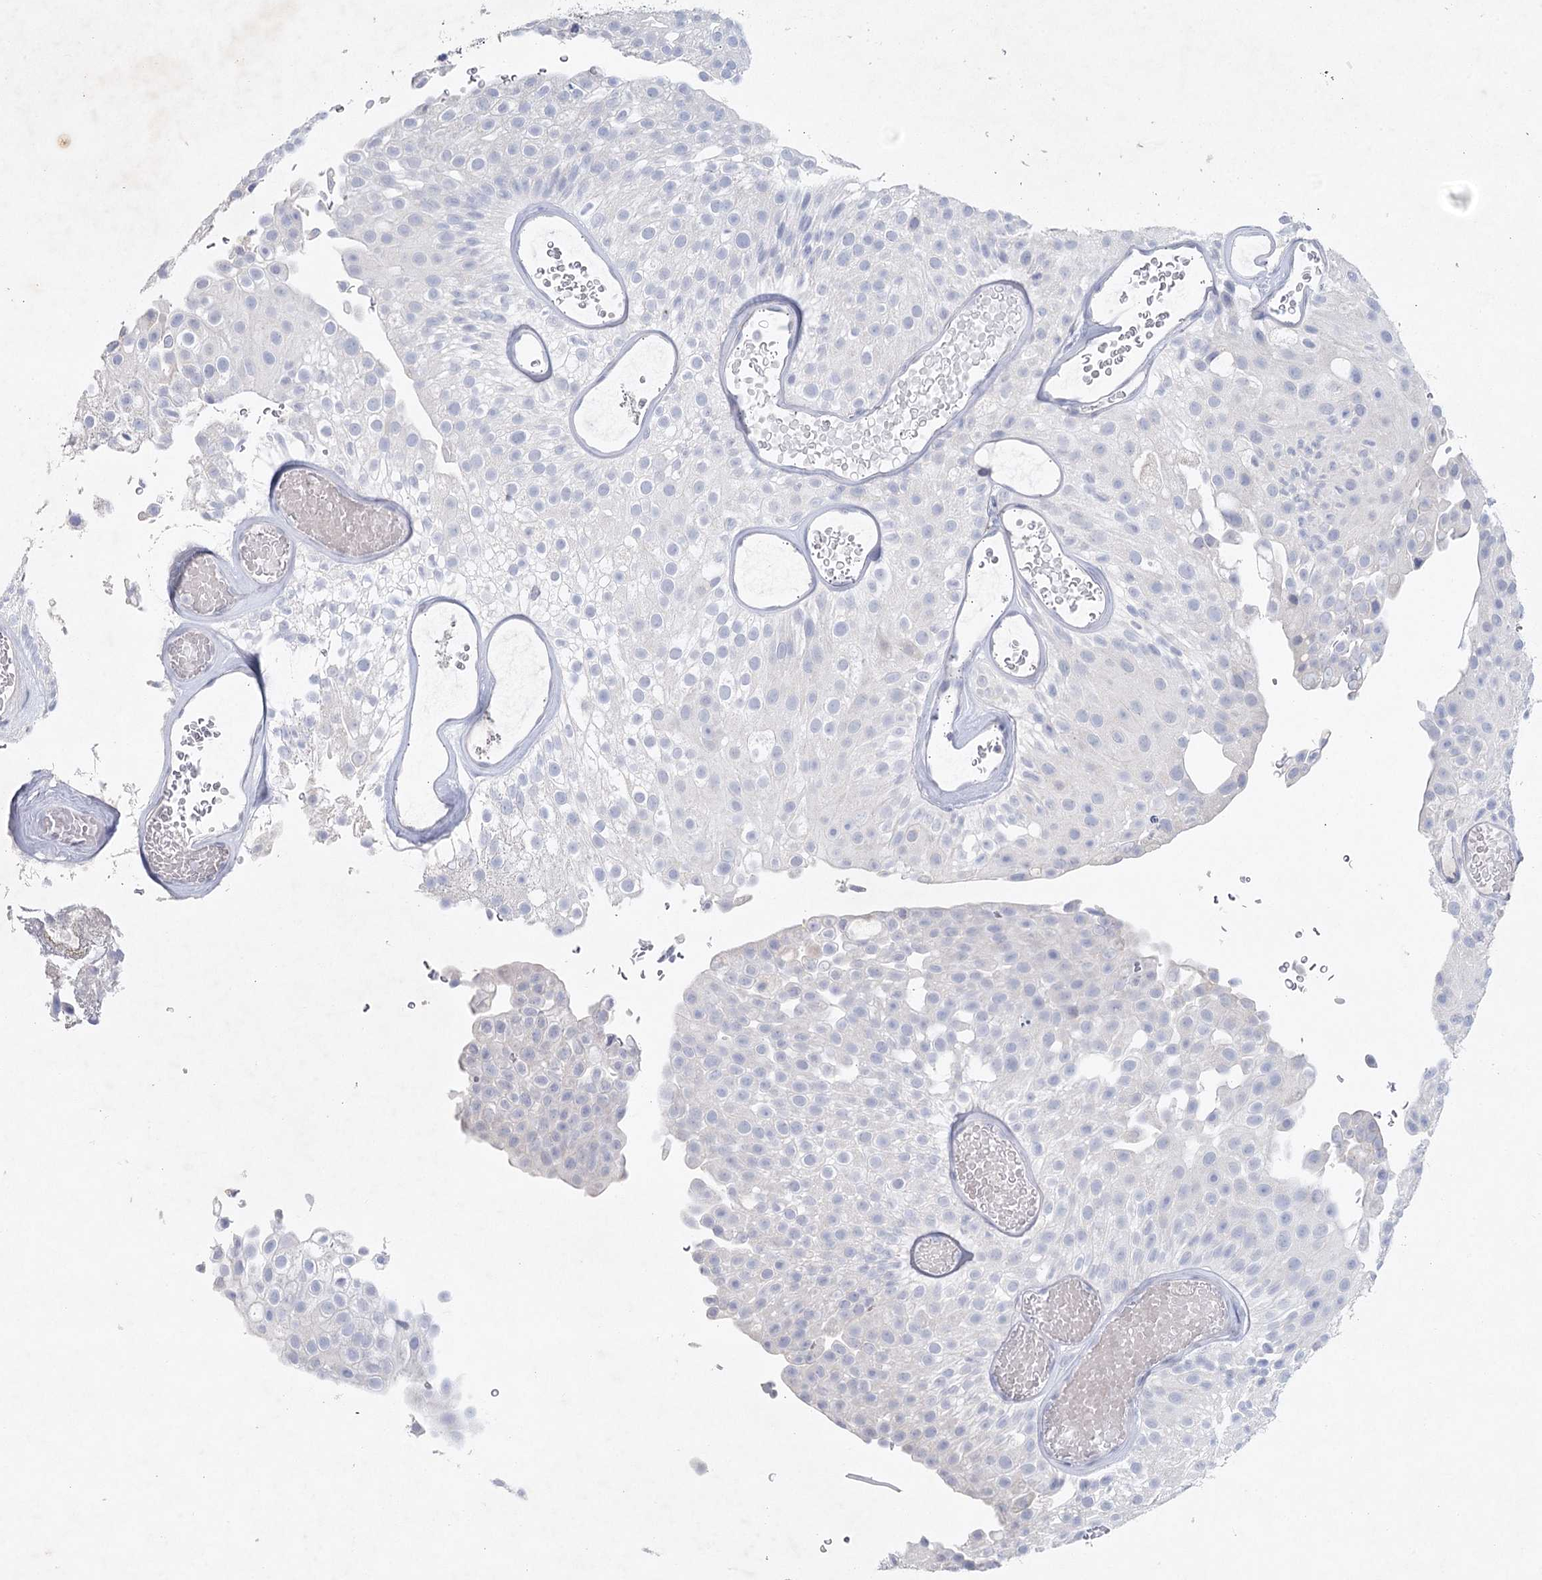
{"staining": {"intensity": "negative", "quantity": "none", "location": "none"}, "tissue": "urothelial cancer", "cell_type": "Tumor cells", "image_type": "cancer", "snomed": [{"axis": "morphology", "description": "Urothelial carcinoma, Low grade"}, {"axis": "topography", "description": "Urinary bladder"}], "caption": "The immunohistochemistry (IHC) photomicrograph has no significant positivity in tumor cells of urothelial cancer tissue. (Brightfield microscopy of DAB (3,3'-diaminobenzidine) IHC at high magnification).", "gene": "MAP3K13", "patient": {"sex": "male", "age": 78}}